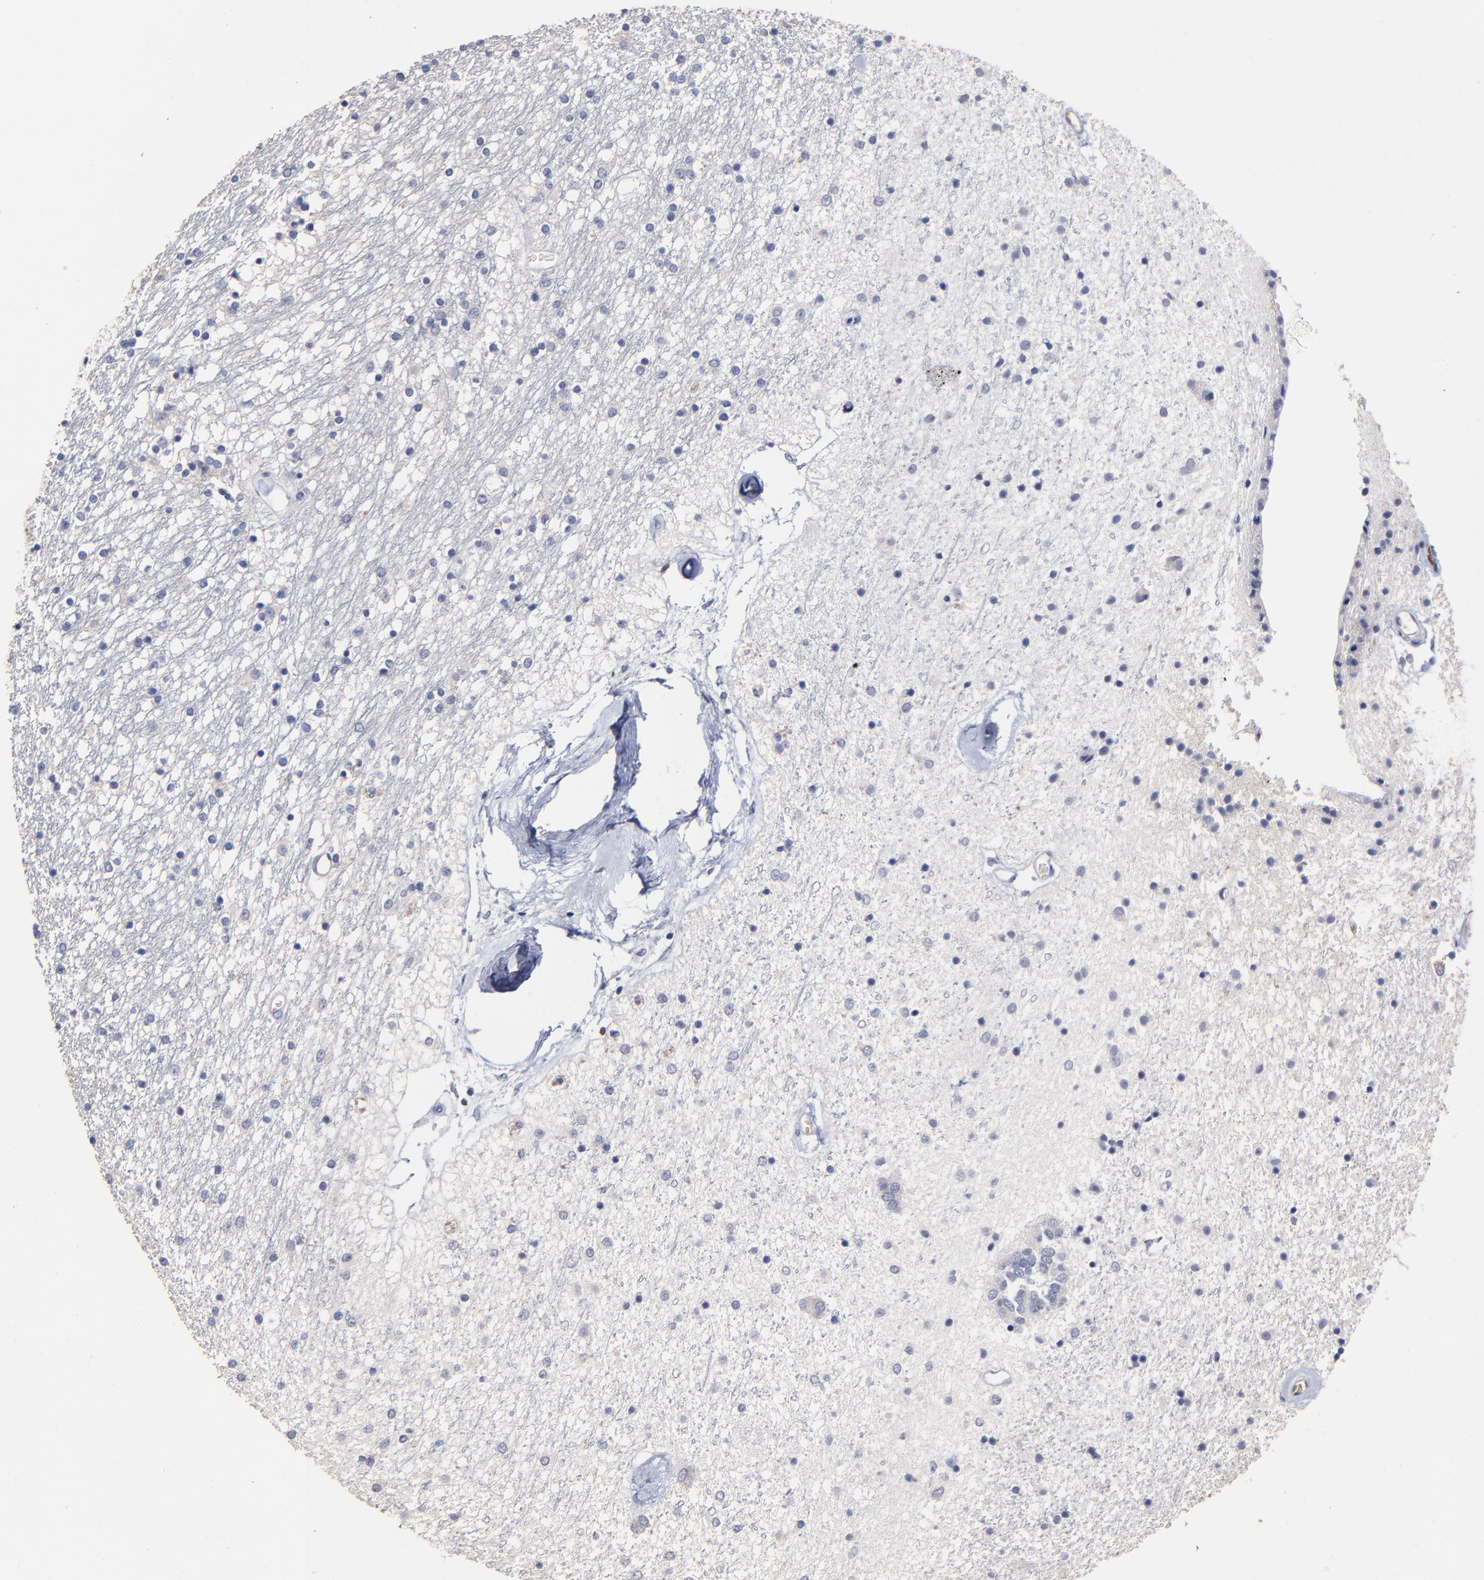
{"staining": {"intensity": "negative", "quantity": "none", "location": "none"}, "tissue": "caudate", "cell_type": "Glial cells", "image_type": "normal", "snomed": [{"axis": "morphology", "description": "Normal tissue, NOS"}, {"axis": "topography", "description": "Lateral ventricle wall"}], "caption": "The immunohistochemistry photomicrograph has no significant positivity in glial cells of caudate.", "gene": "TRAT1", "patient": {"sex": "female", "age": 54}}